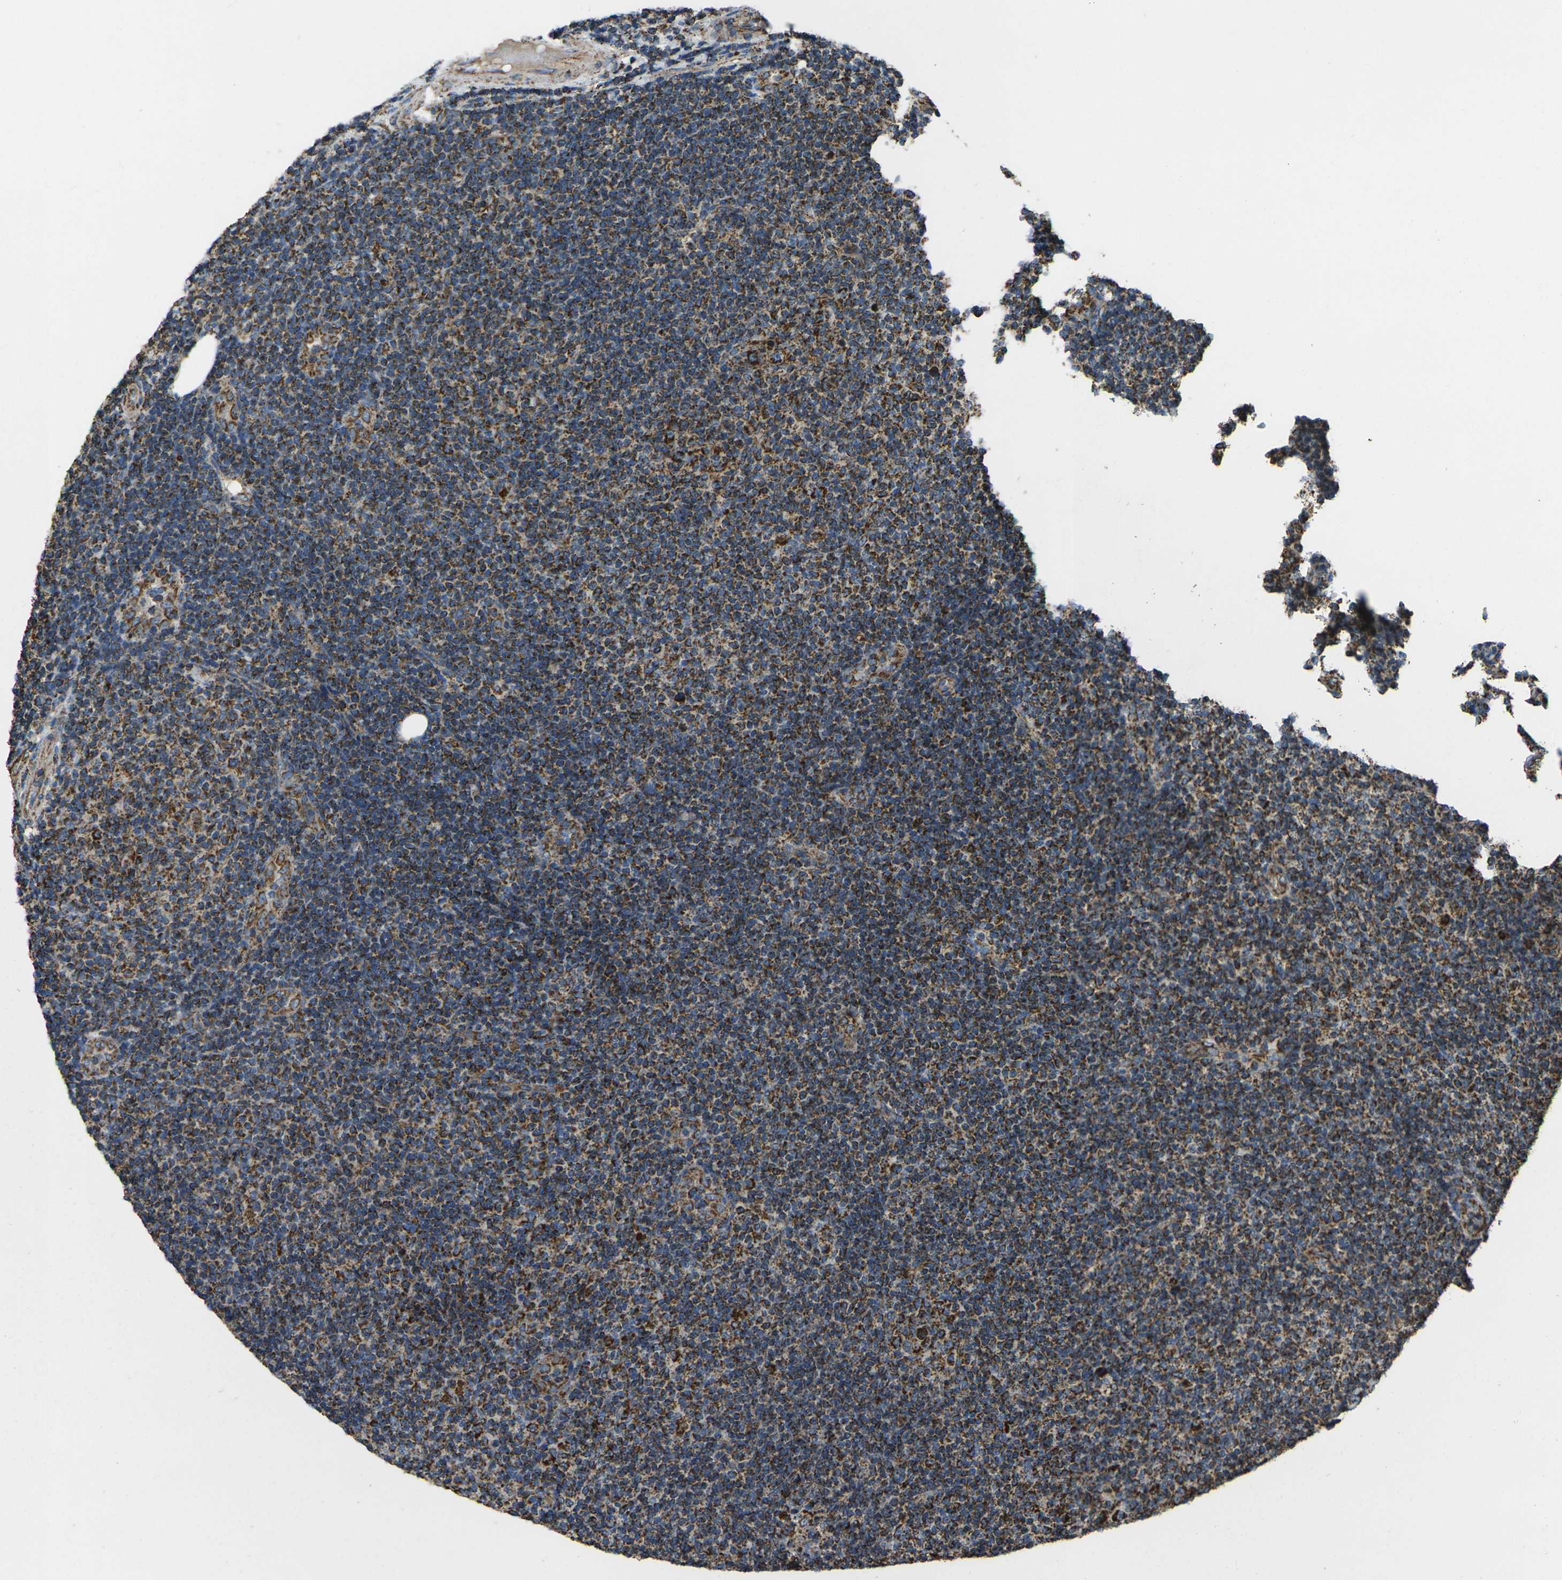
{"staining": {"intensity": "strong", "quantity": "25%-75%", "location": "cytoplasmic/membranous"}, "tissue": "lymphoma", "cell_type": "Tumor cells", "image_type": "cancer", "snomed": [{"axis": "morphology", "description": "Malignant lymphoma, non-Hodgkin's type, Low grade"}, {"axis": "topography", "description": "Lymph node"}], "caption": "Human lymphoma stained for a protein (brown) displays strong cytoplasmic/membranous positive positivity in about 25%-75% of tumor cells.", "gene": "KLHL5", "patient": {"sex": "male", "age": 83}}